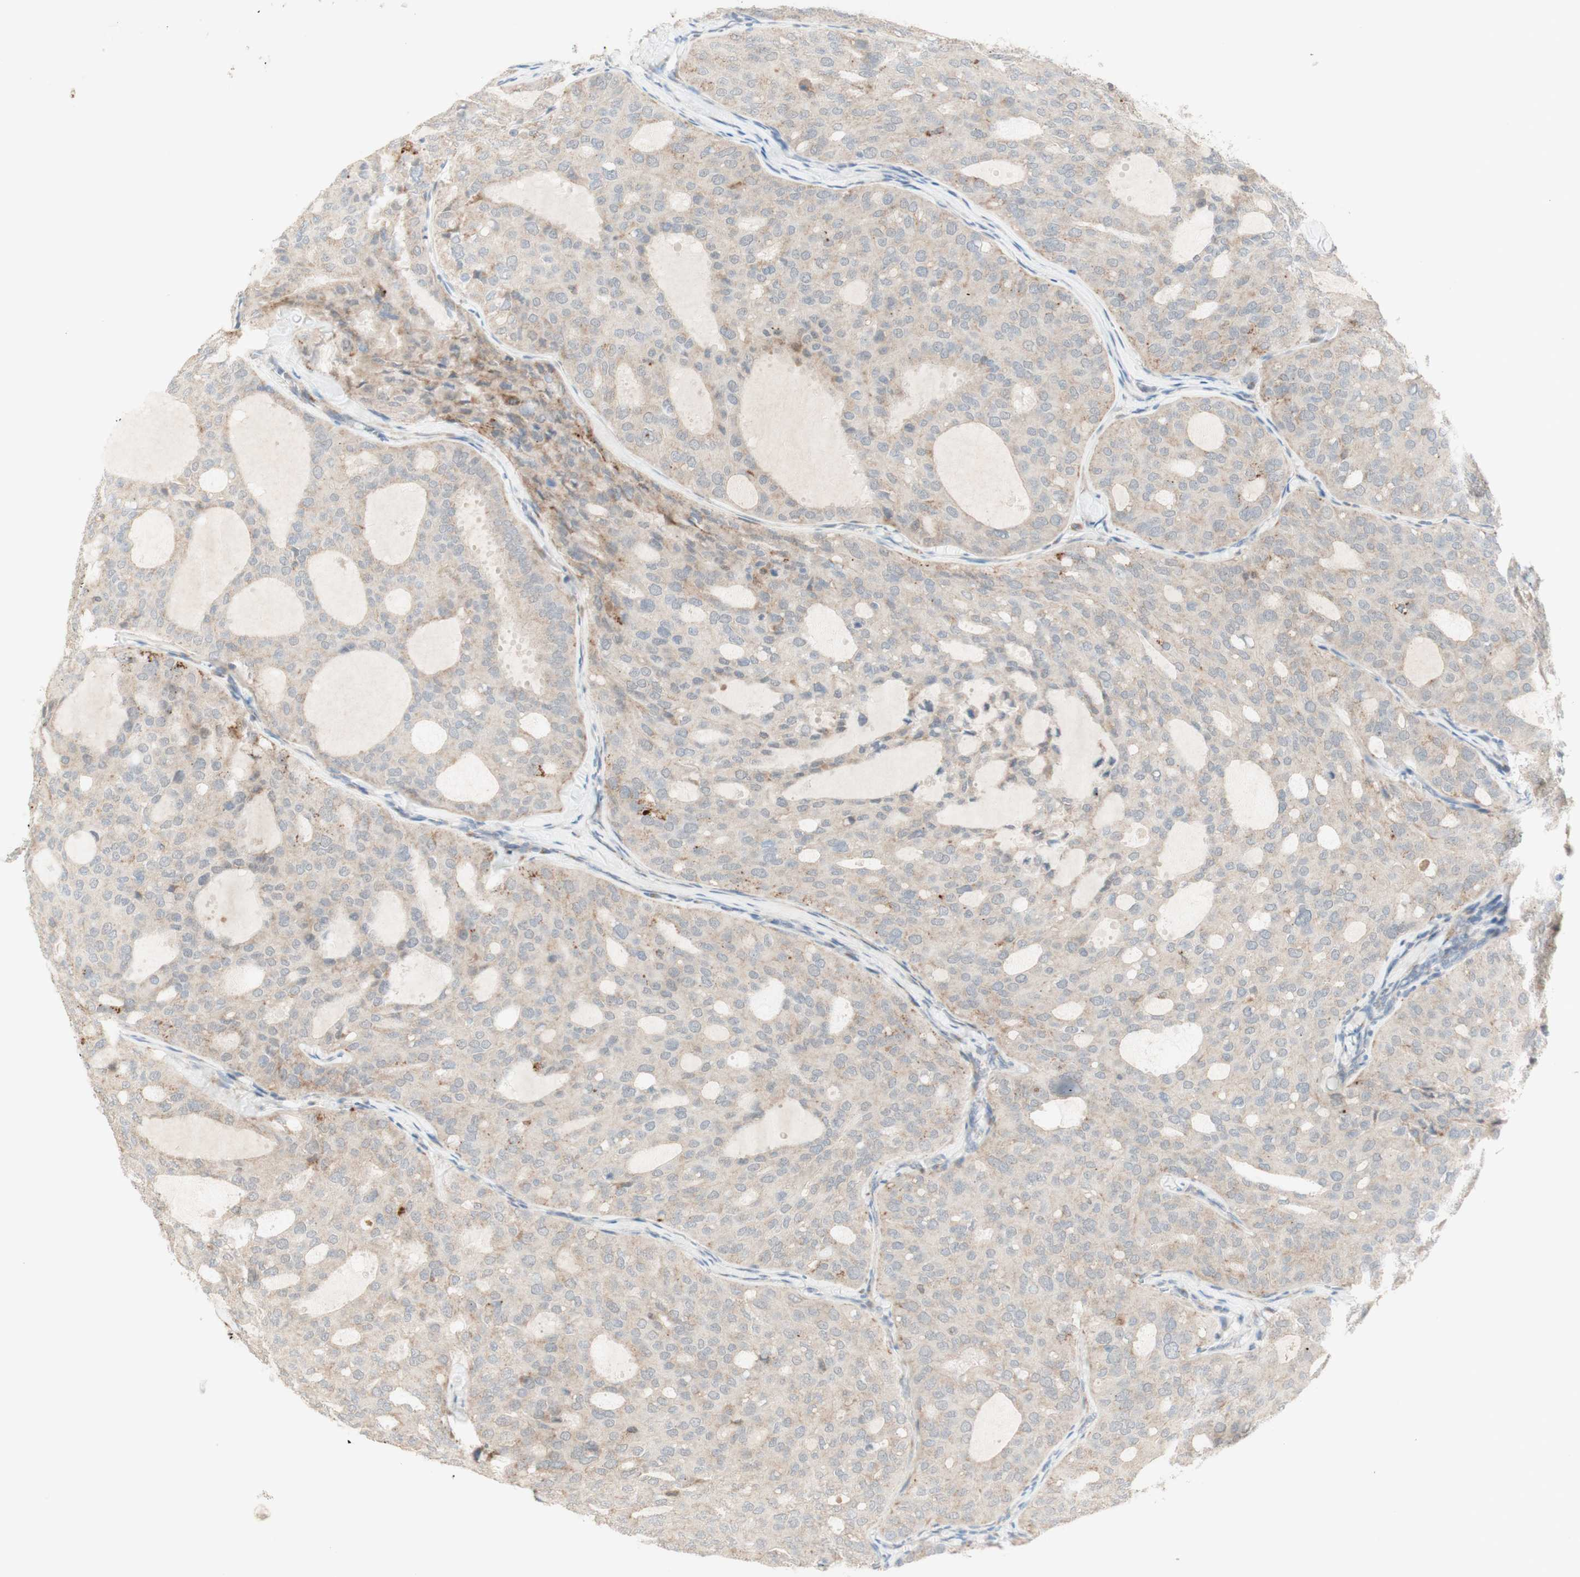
{"staining": {"intensity": "weak", "quantity": "<25%", "location": "cytoplasmic/membranous"}, "tissue": "thyroid cancer", "cell_type": "Tumor cells", "image_type": "cancer", "snomed": [{"axis": "morphology", "description": "Follicular adenoma carcinoma, NOS"}, {"axis": "topography", "description": "Thyroid gland"}], "caption": "A photomicrograph of human thyroid cancer (follicular adenoma carcinoma) is negative for staining in tumor cells. (Brightfield microscopy of DAB IHC at high magnification).", "gene": "GAPT", "patient": {"sex": "male", "age": 75}}